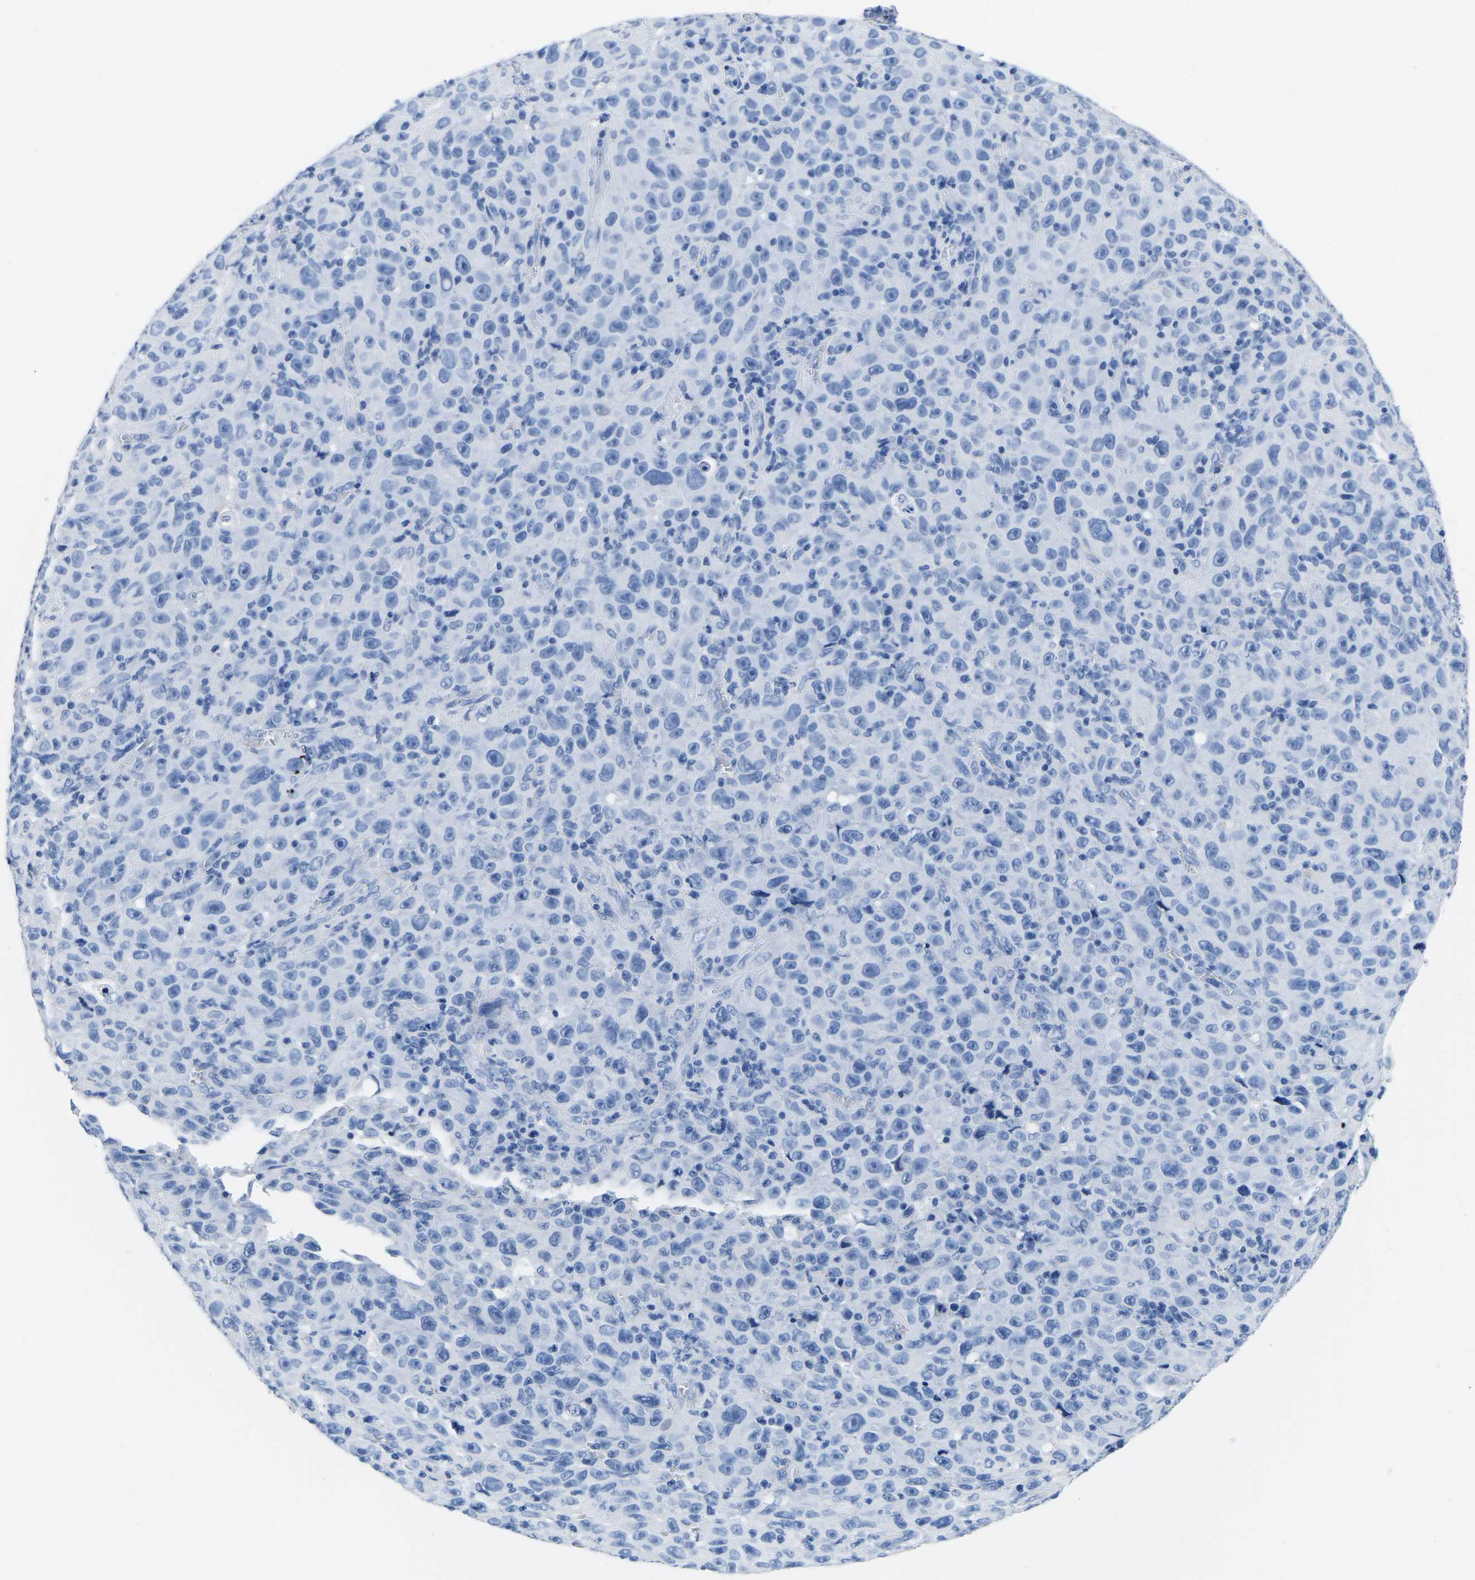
{"staining": {"intensity": "negative", "quantity": "none", "location": "none"}, "tissue": "melanoma", "cell_type": "Tumor cells", "image_type": "cancer", "snomed": [{"axis": "morphology", "description": "Malignant melanoma, NOS"}, {"axis": "topography", "description": "Skin"}], "caption": "Human melanoma stained for a protein using immunohistochemistry shows no positivity in tumor cells.", "gene": "CYP1A2", "patient": {"sex": "female", "age": 82}}